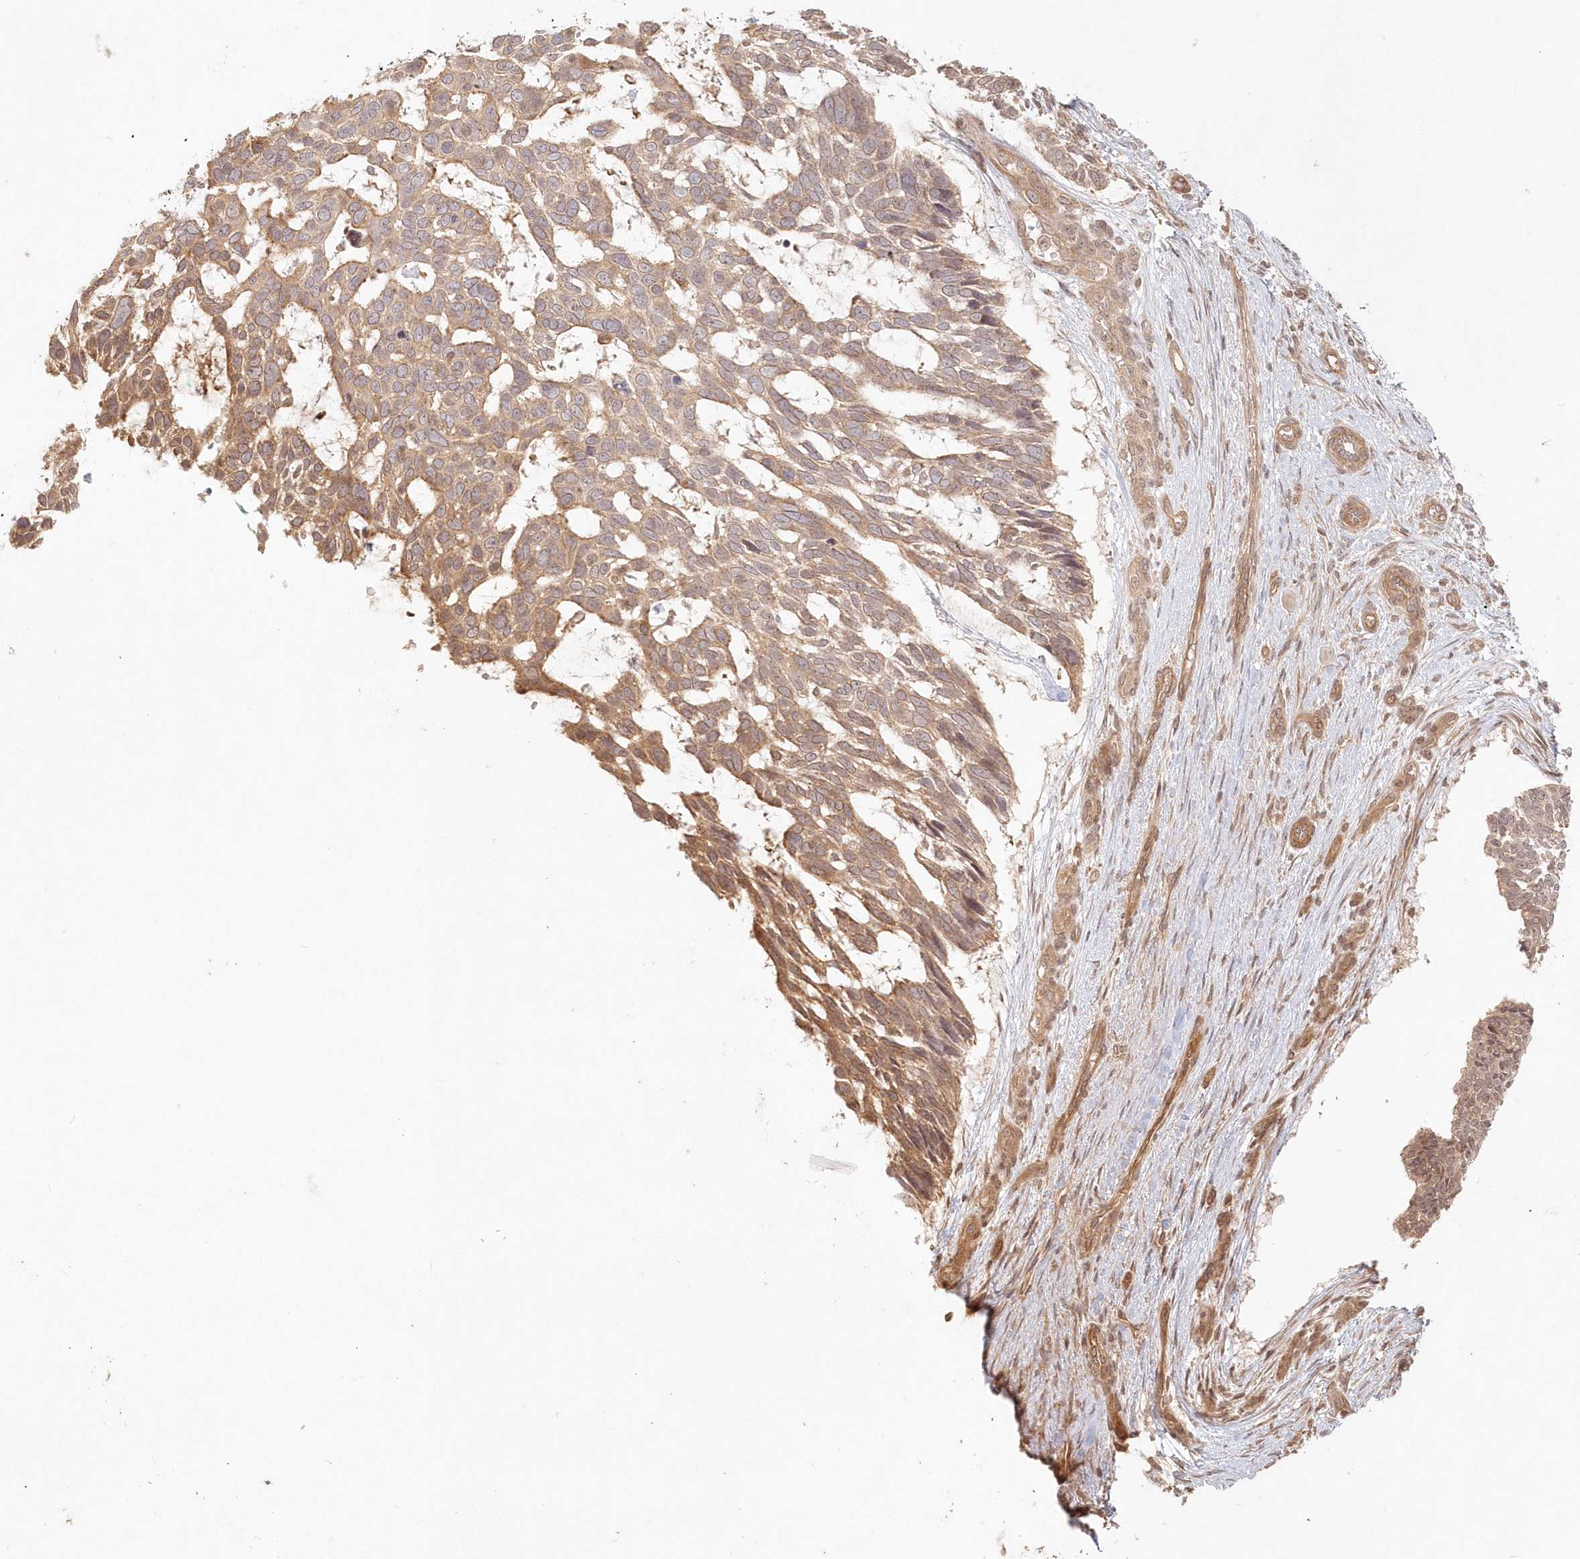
{"staining": {"intensity": "moderate", "quantity": ">75%", "location": "cytoplasmic/membranous"}, "tissue": "skin cancer", "cell_type": "Tumor cells", "image_type": "cancer", "snomed": [{"axis": "morphology", "description": "Basal cell carcinoma"}, {"axis": "topography", "description": "Skin"}], "caption": "Tumor cells reveal medium levels of moderate cytoplasmic/membranous positivity in about >75% of cells in basal cell carcinoma (skin).", "gene": "KIAA0232", "patient": {"sex": "male", "age": 88}}